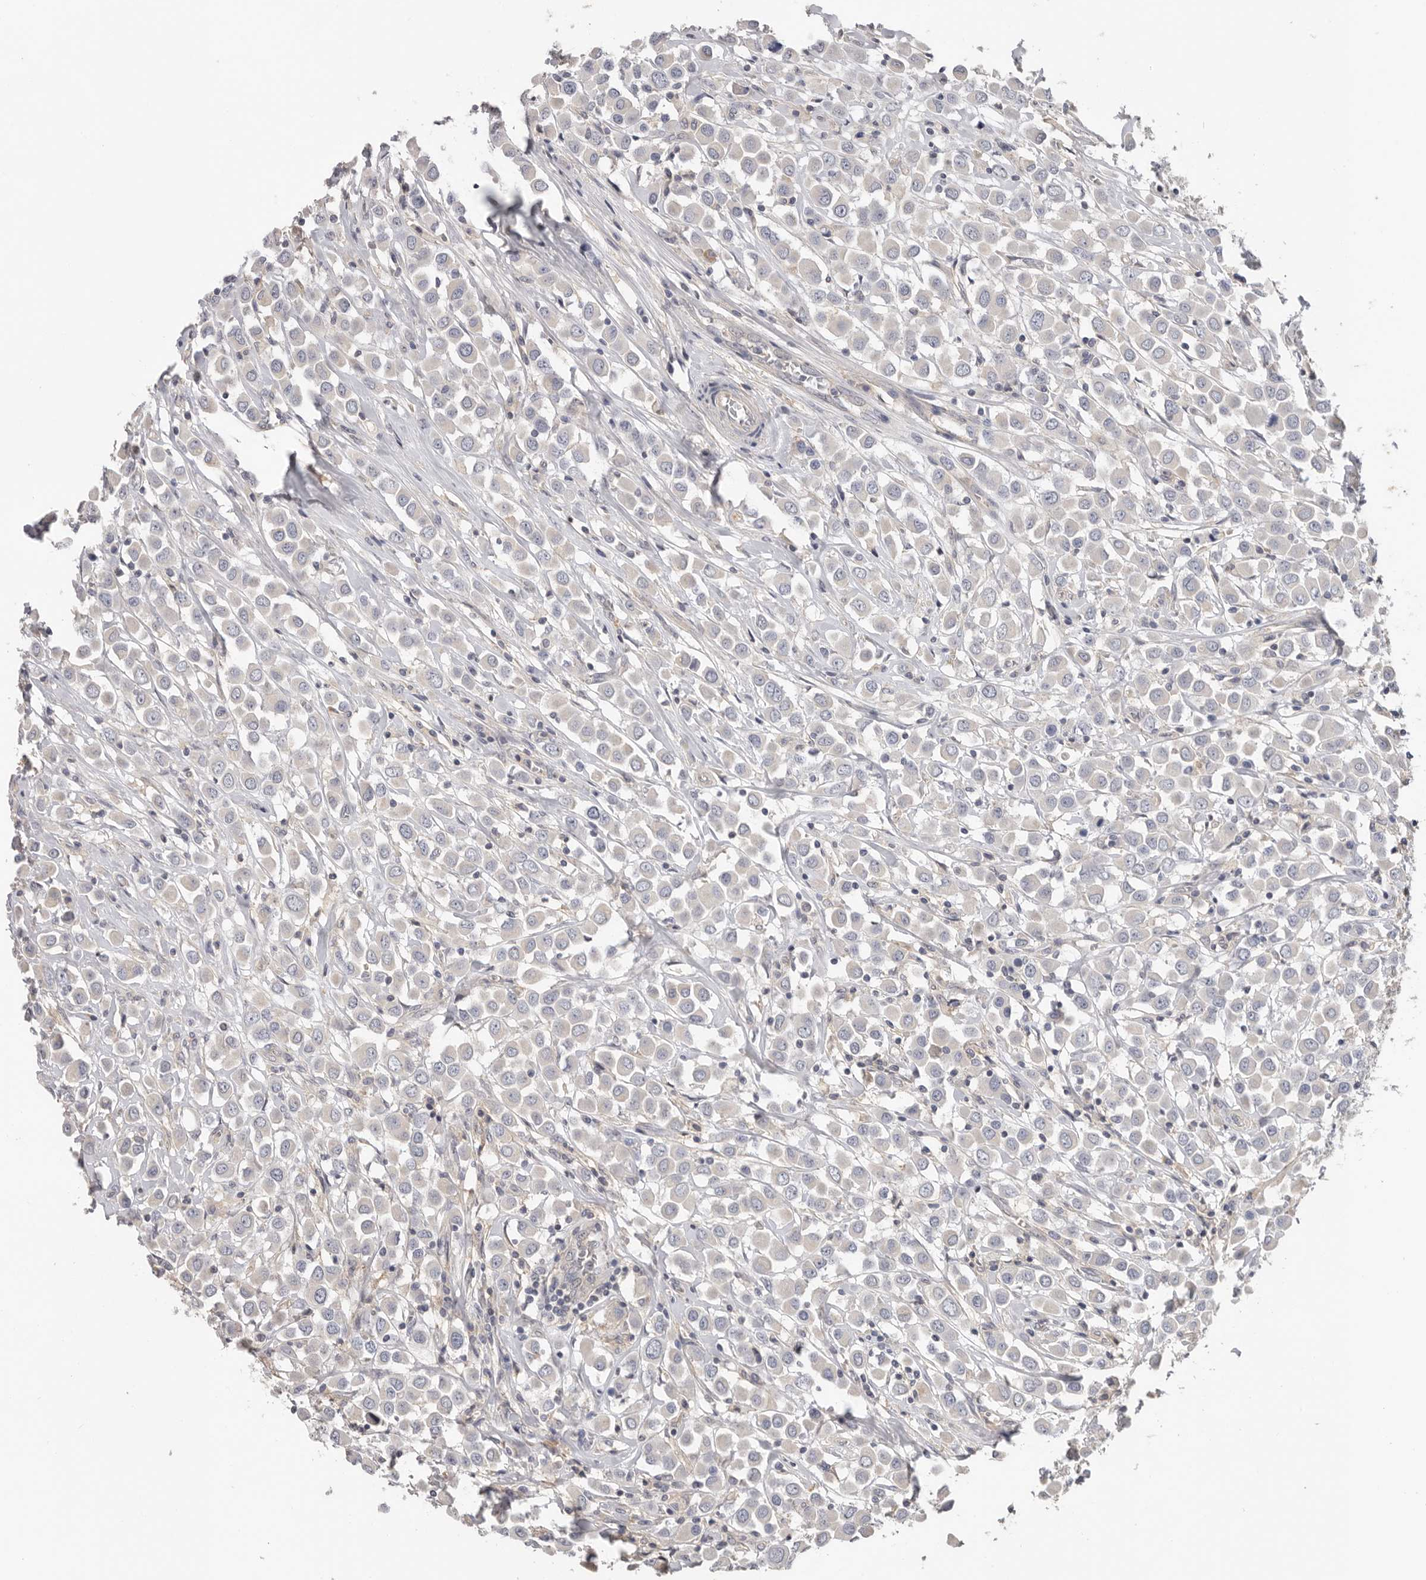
{"staining": {"intensity": "weak", "quantity": "<25%", "location": "cytoplasmic/membranous"}, "tissue": "breast cancer", "cell_type": "Tumor cells", "image_type": "cancer", "snomed": [{"axis": "morphology", "description": "Duct carcinoma"}, {"axis": "topography", "description": "Breast"}], "caption": "A photomicrograph of infiltrating ductal carcinoma (breast) stained for a protein exhibits no brown staining in tumor cells. (Immunohistochemistry, brightfield microscopy, high magnification).", "gene": "WDTC1", "patient": {"sex": "female", "age": 61}}